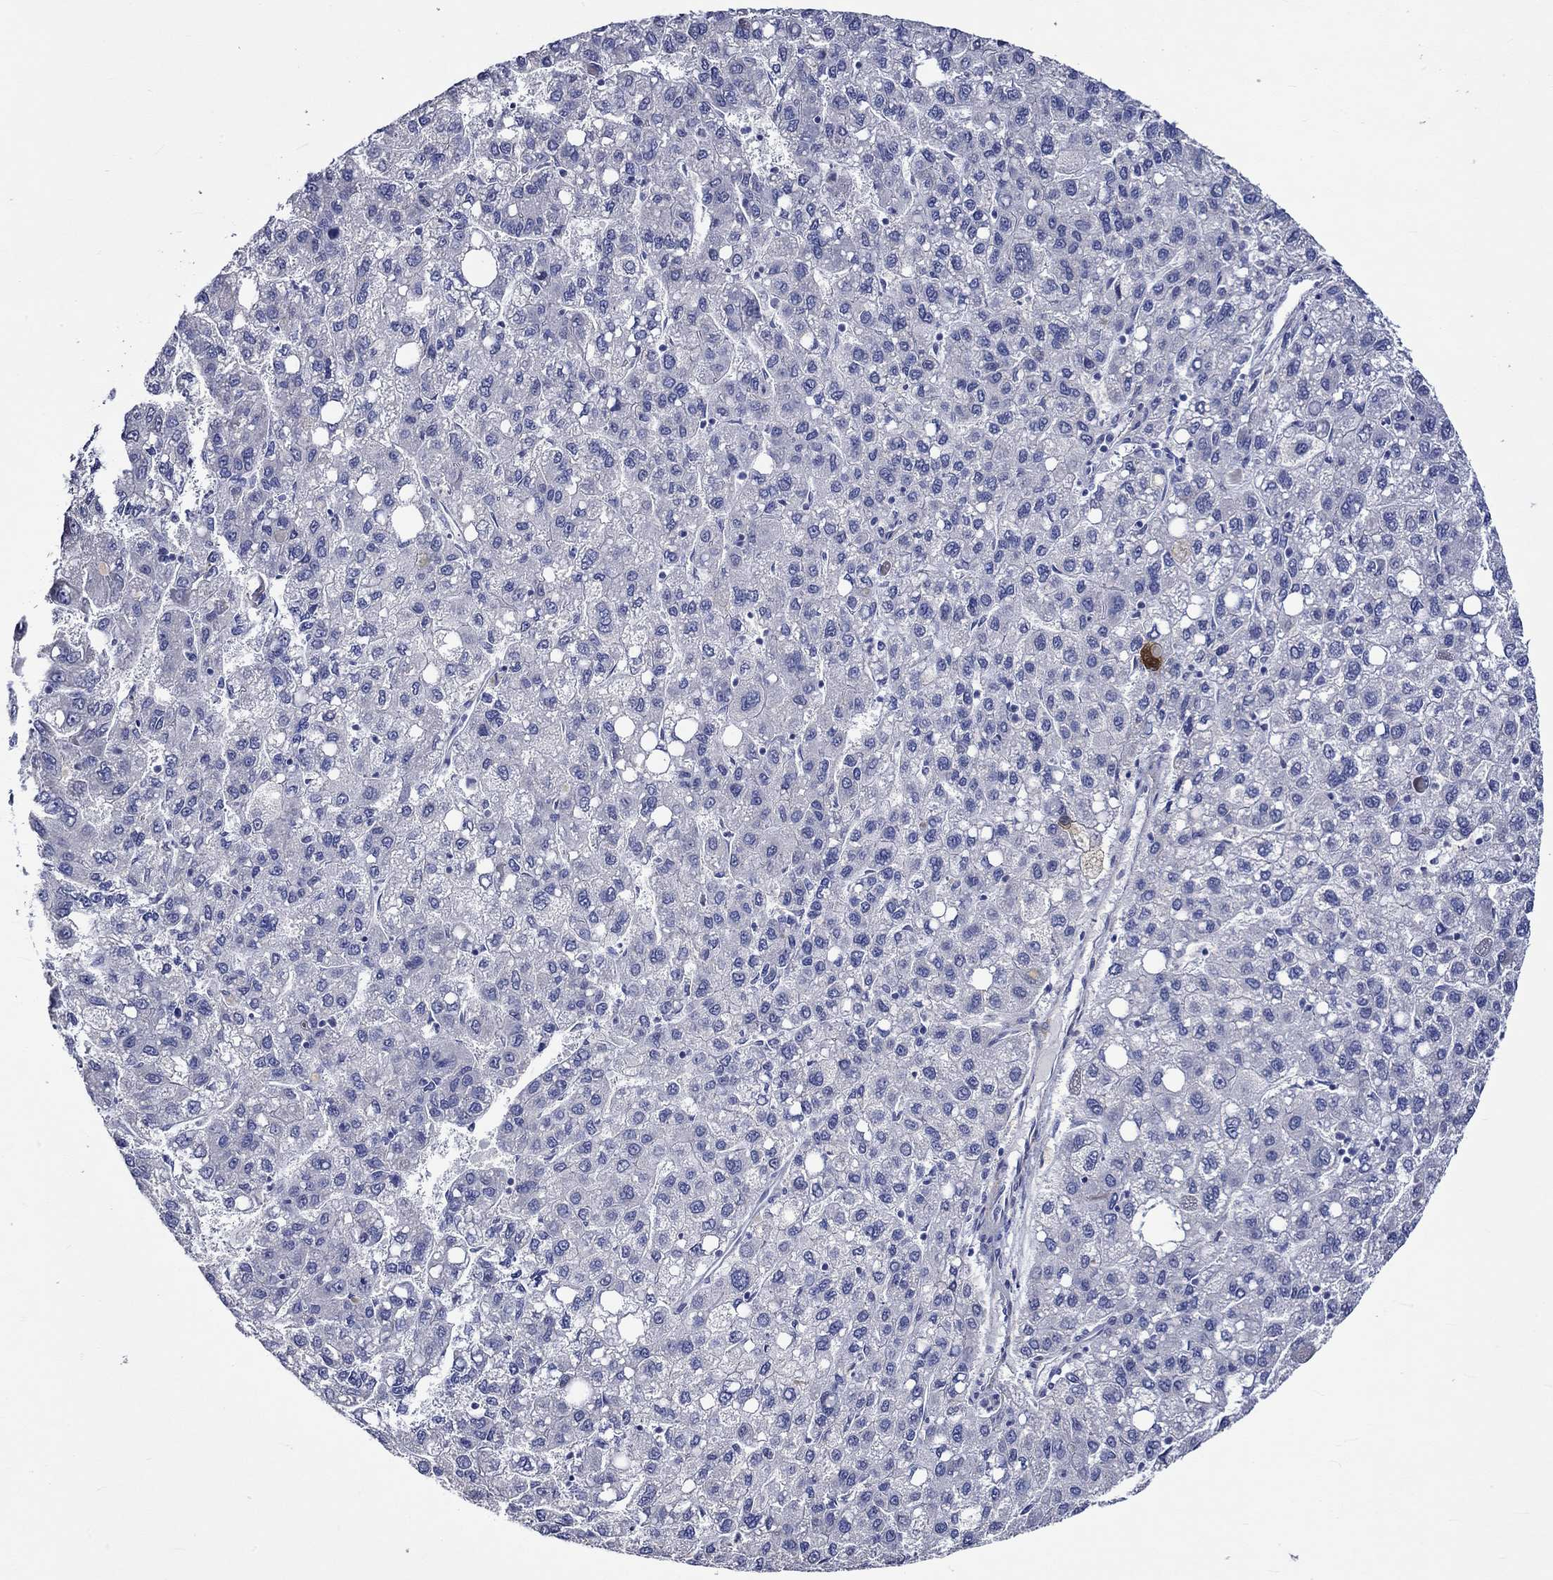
{"staining": {"intensity": "negative", "quantity": "none", "location": "none"}, "tissue": "liver cancer", "cell_type": "Tumor cells", "image_type": "cancer", "snomed": [{"axis": "morphology", "description": "Carcinoma, Hepatocellular, NOS"}, {"axis": "topography", "description": "Liver"}], "caption": "This histopathology image is of liver cancer (hepatocellular carcinoma) stained with immunohistochemistry (IHC) to label a protein in brown with the nuclei are counter-stained blue. There is no expression in tumor cells.", "gene": "CRYAB", "patient": {"sex": "female", "age": 82}}